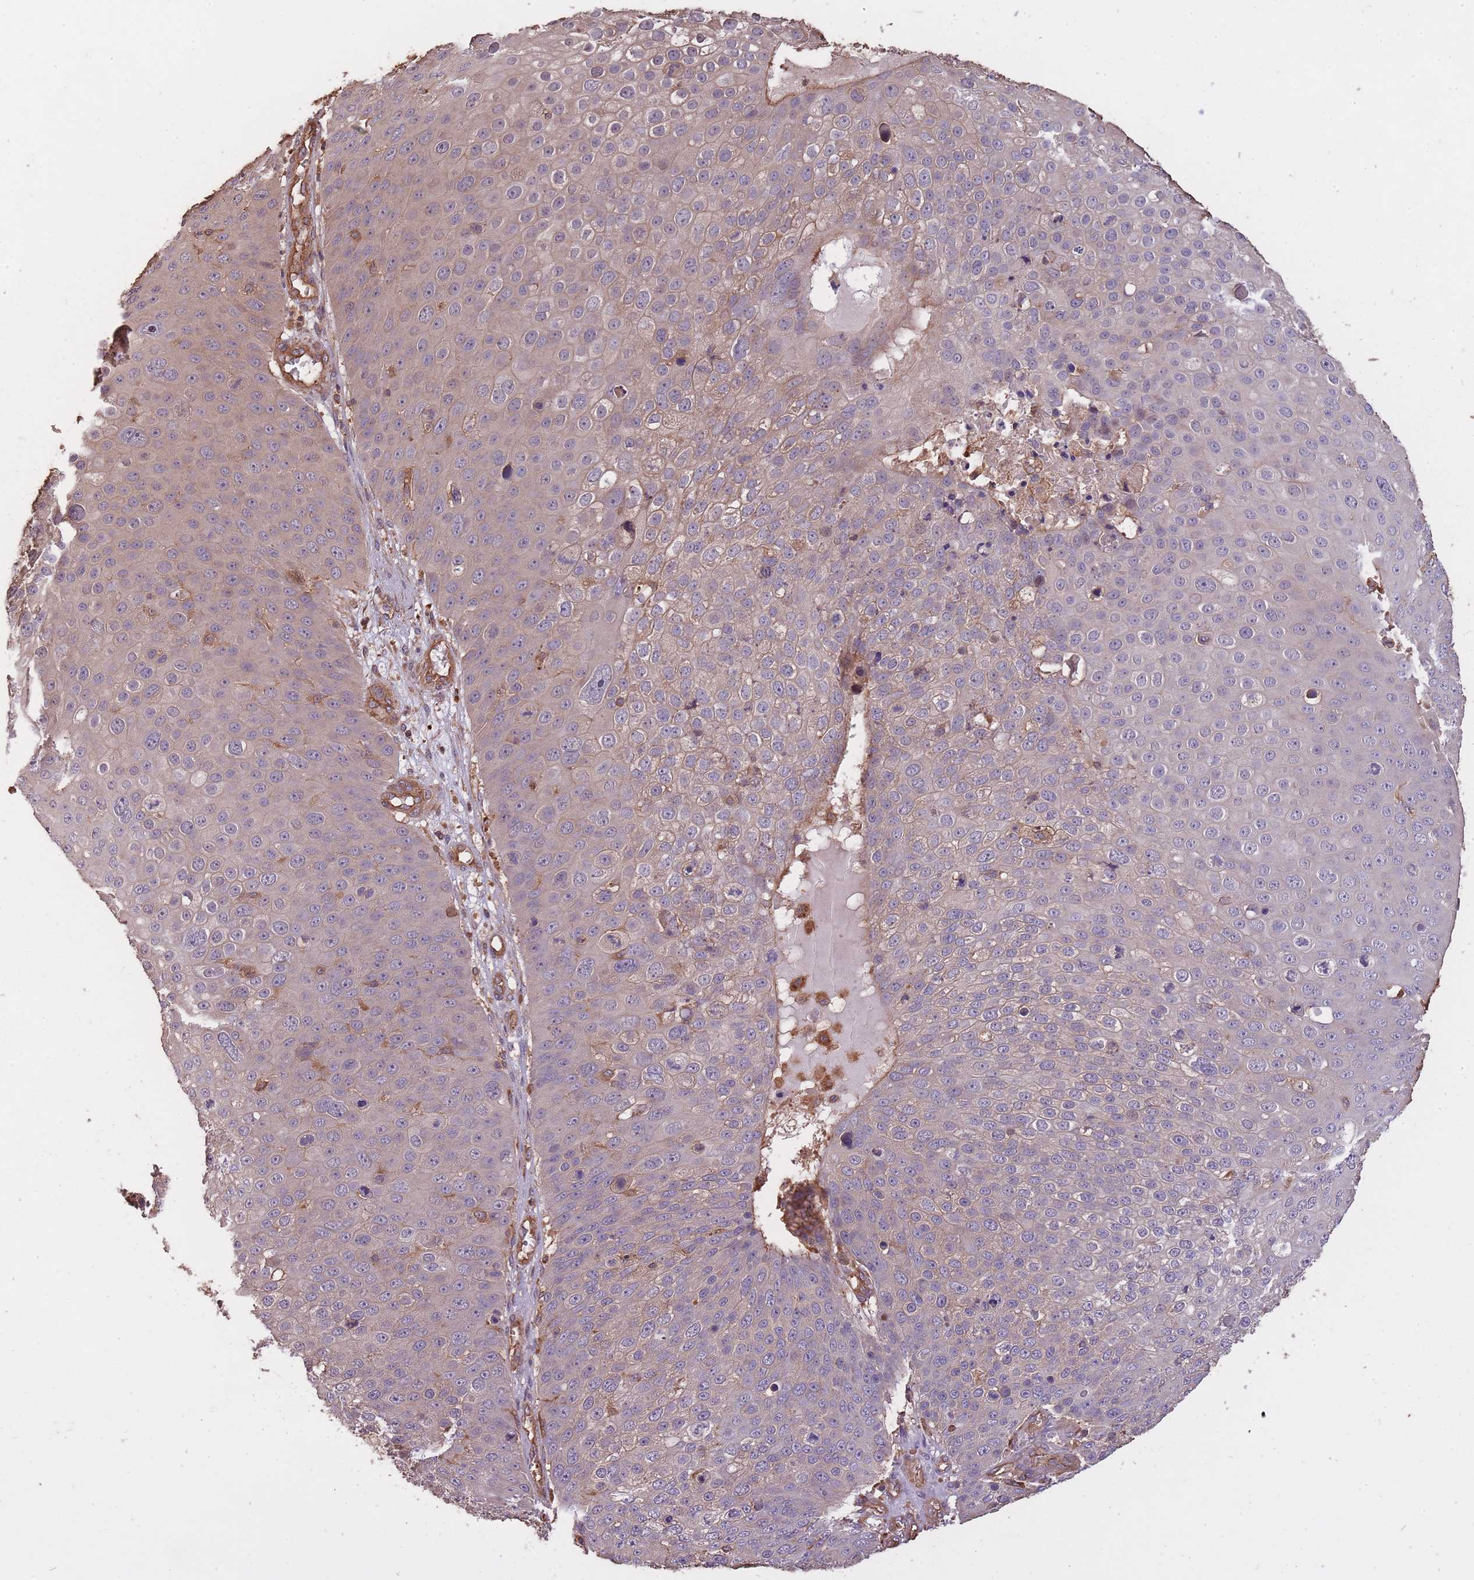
{"staining": {"intensity": "weak", "quantity": "<25%", "location": "cytoplasmic/membranous"}, "tissue": "skin cancer", "cell_type": "Tumor cells", "image_type": "cancer", "snomed": [{"axis": "morphology", "description": "Squamous cell carcinoma, NOS"}, {"axis": "topography", "description": "Skin"}], "caption": "DAB (3,3'-diaminobenzidine) immunohistochemical staining of skin cancer demonstrates no significant staining in tumor cells.", "gene": "ARMH3", "patient": {"sex": "male", "age": 71}}